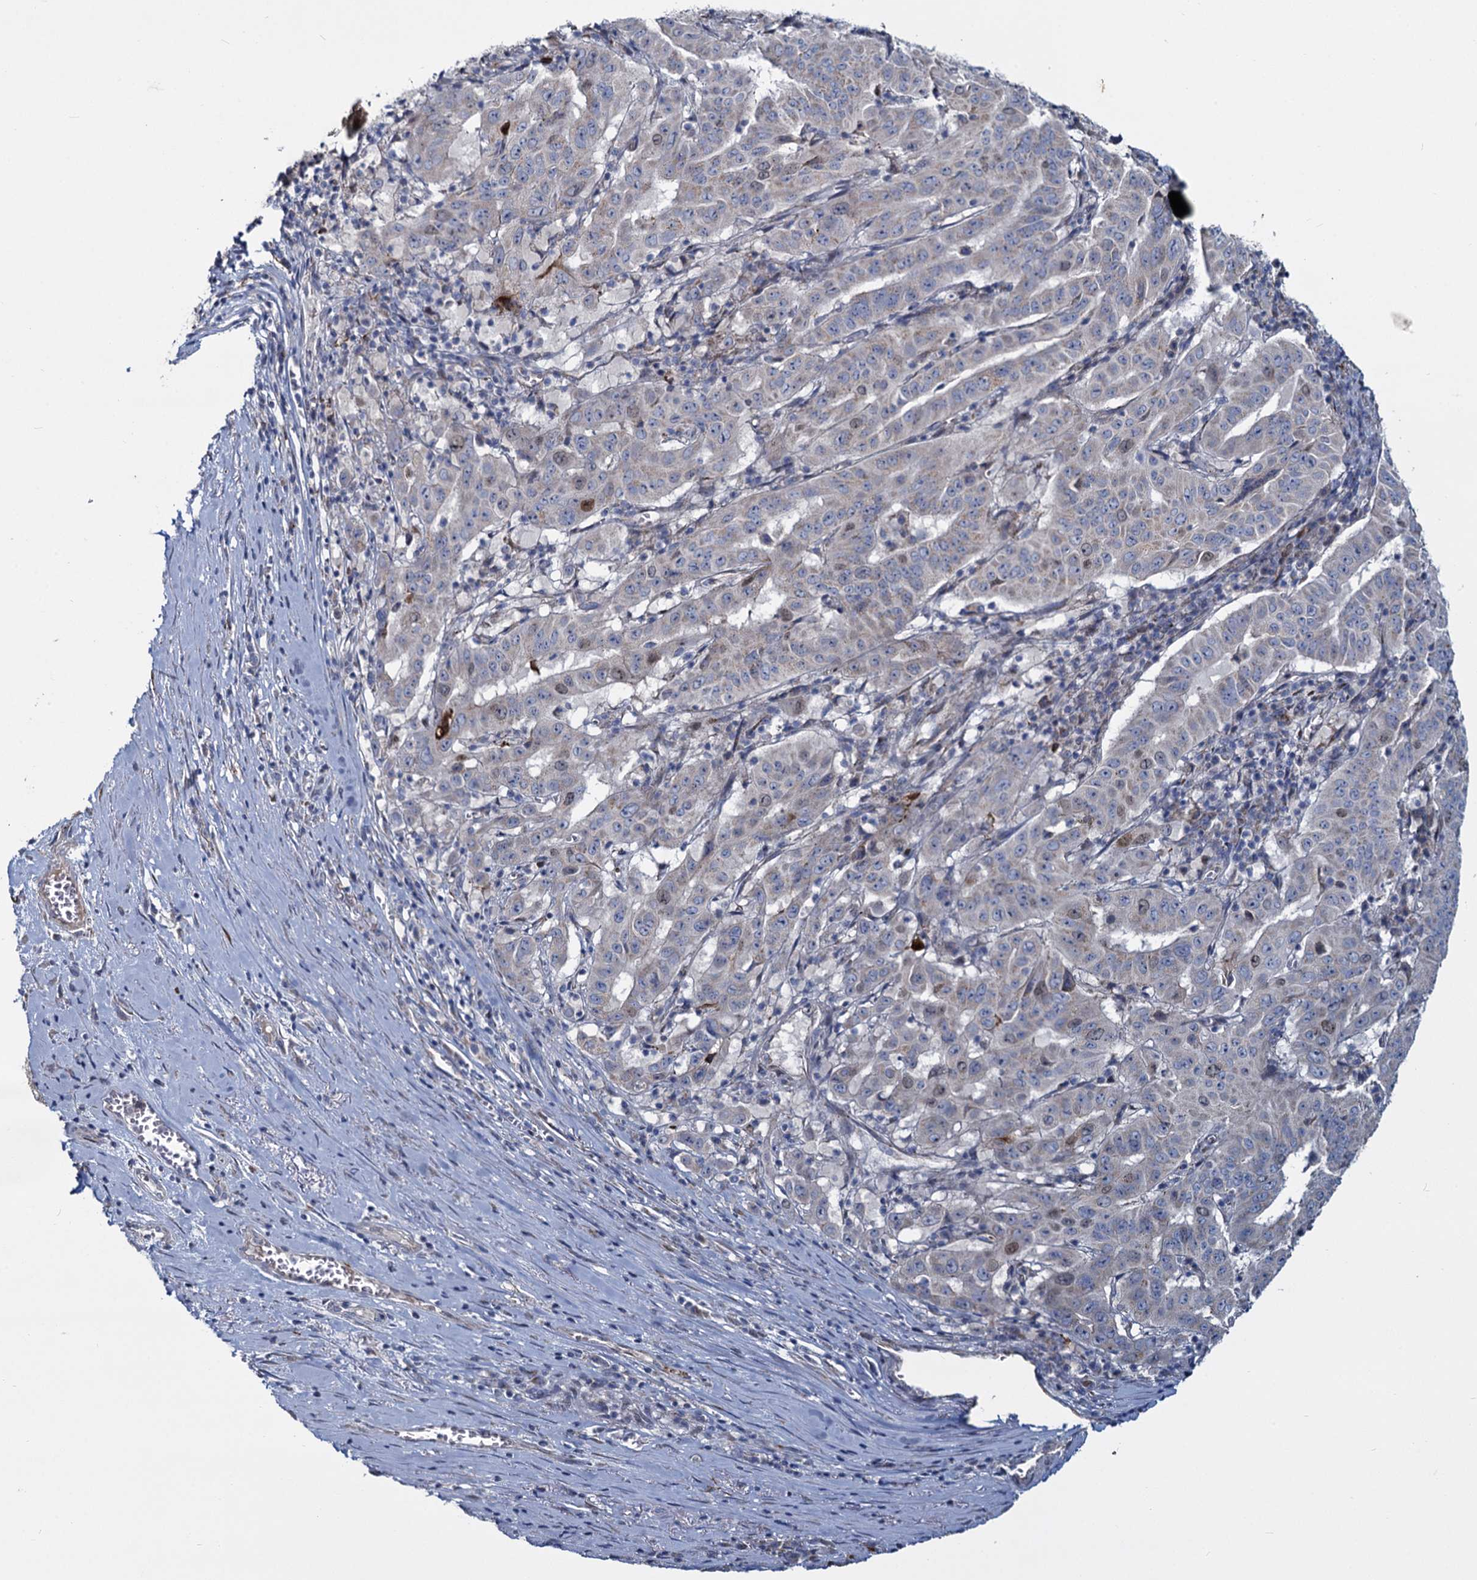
{"staining": {"intensity": "weak", "quantity": "<25%", "location": "cytoplasmic/membranous"}, "tissue": "pancreatic cancer", "cell_type": "Tumor cells", "image_type": "cancer", "snomed": [{"axis": "morphology", "description": "Adenocarcinoma, NOS"}, {"axis": "topography", "description": "Pancreas"}], "caption": "Immunohistochemistry histopathology image of neoplastic tissue: pancreatic cancer stained with DAB displays no significant protein expression in tumor cells. (Stains: DAB IHC with hematoxylin counter stain, Microscopy: brightfield microscopy at high magnification).", "gene": "DCUN1D2", "patient": {"sex": "male", "age": 63}}